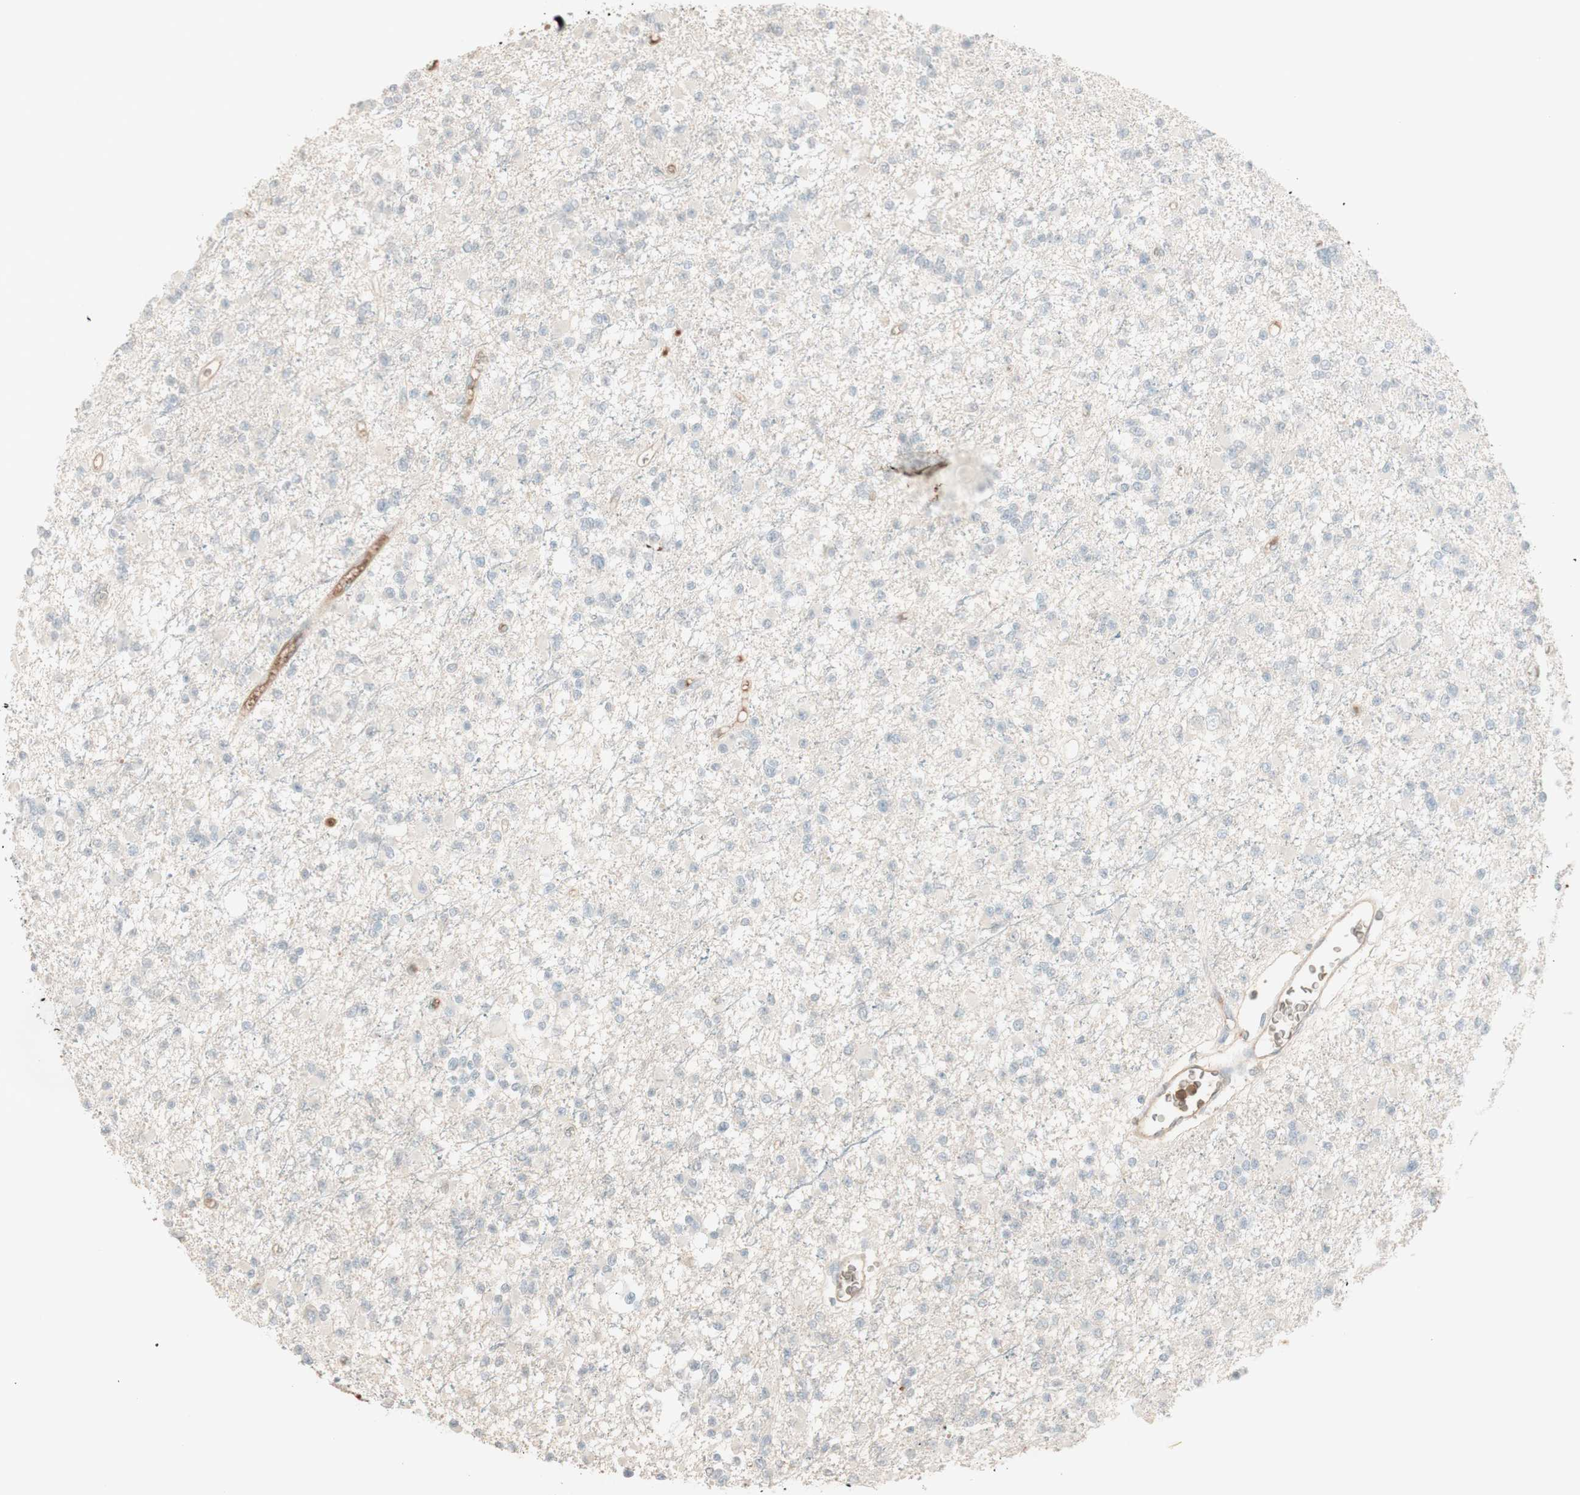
{"staining": {"intensity": "negative", "quantity": "none", "location": "none"}, "tissue": "glioma", "cell_type": "Tumor cells", "image_type": "cancer", "snomed": [{"axis": "morphology", "description": "Glioma, malignant, Low grade"}, {"axis": "topography", "description": "Brain"}], "caption": "The immunohistochemistry histopathology image has no significant staining in tumor cells of glioma tissue.", "gene": "IFNG", "patient": {"sex": "female", "age": 22}}